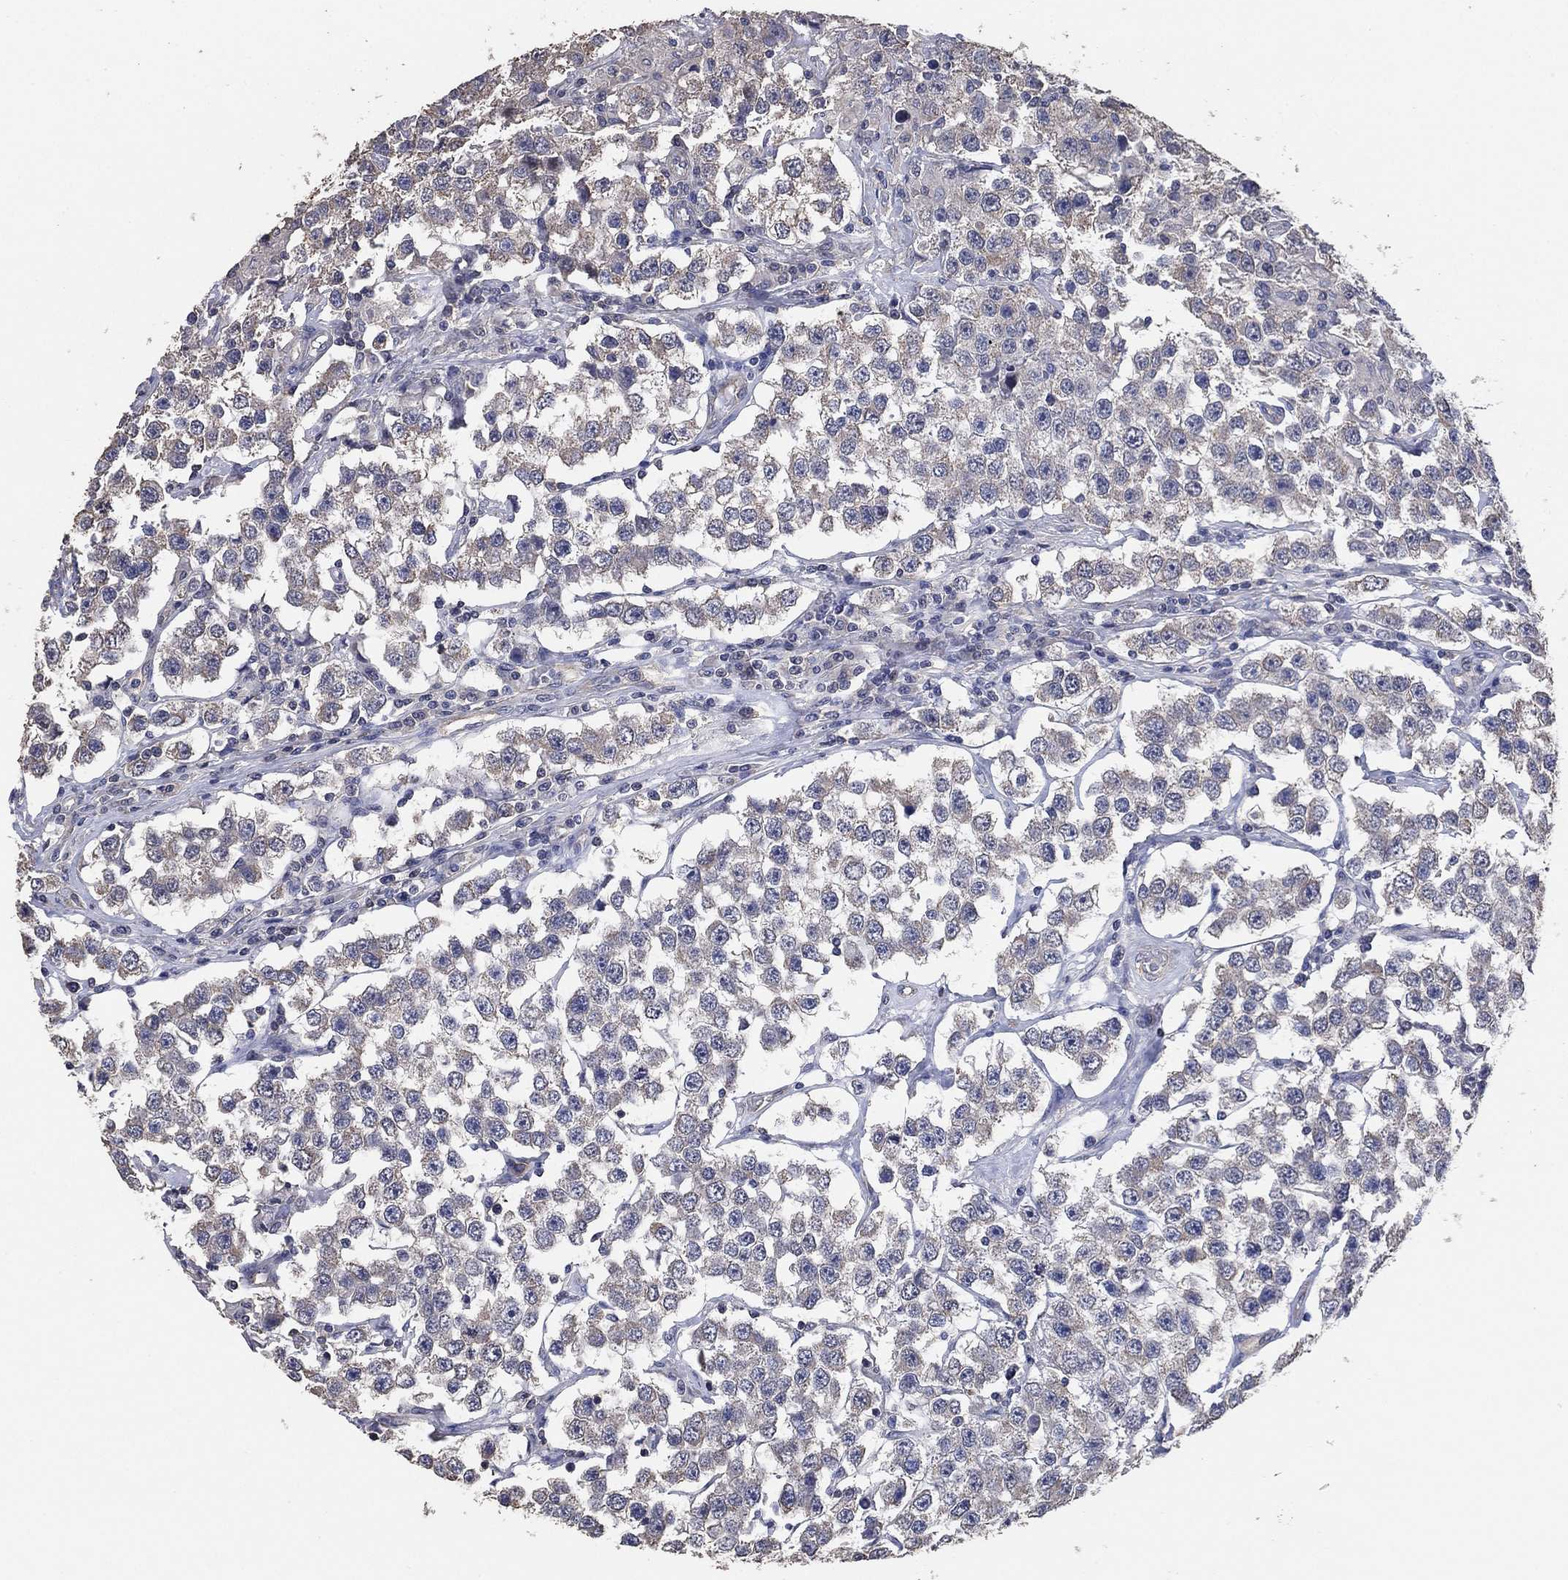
{"staining": {"intensity": "negative", "quantity": "none", "location": "none"}, "tissue": "testis cancer", "cell_type": "Tumor cells", "image_type": "cancer", "snomed": [{"axis": "morphology", "description": "Seminoma, NOS"}, {"axis": "topography", "description": "Testis"}], "caption": "Testis cancer was stained to show a protein in brown. There is no significant expression in tumor cells.", "gene": "KLK5", "patient": {"sex": "male", "age": 52}}